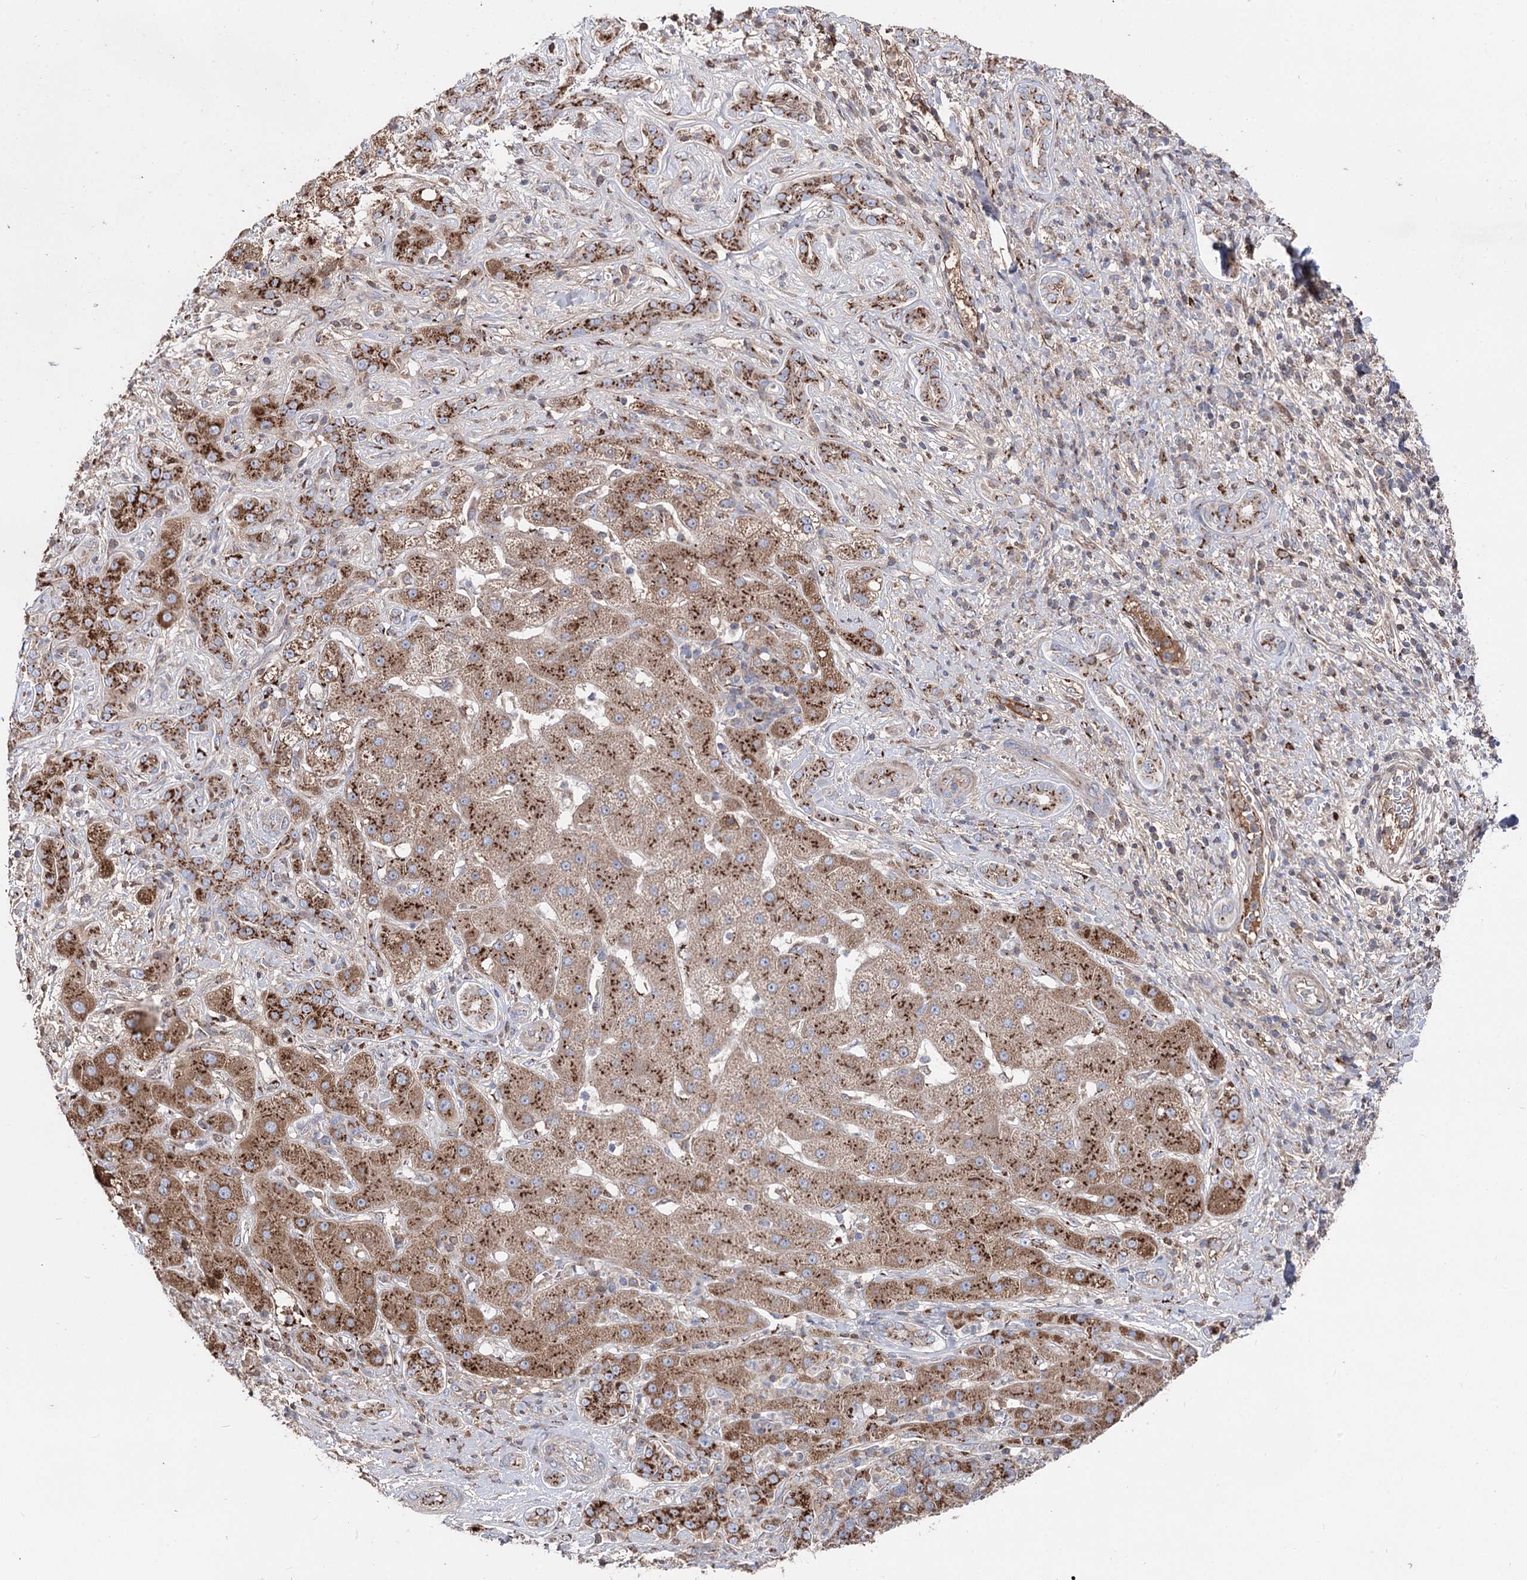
{"staining": {"intensity": "strong", "quantity": ">75%", "location": "cytoplasmic/membranous"}, "tissue": "liver cancer", "cell_type": "Tumor cells", "image_type": "cancer", "snomed": [{"axis": "morphology", "description": "Carcinoma, Hepatocellular, NOS"}, {"axis": "topography", "description": "Liver"}], "caption": "Immunohistochemical staining of hepatocellular carcinoma (liver) shows high levels of strong cytoplasmic/membranous protein positivity in about >75% of tumor cells.", "gene": "ARHGAP20", "patient": {"sex": "male", "age": 65}}